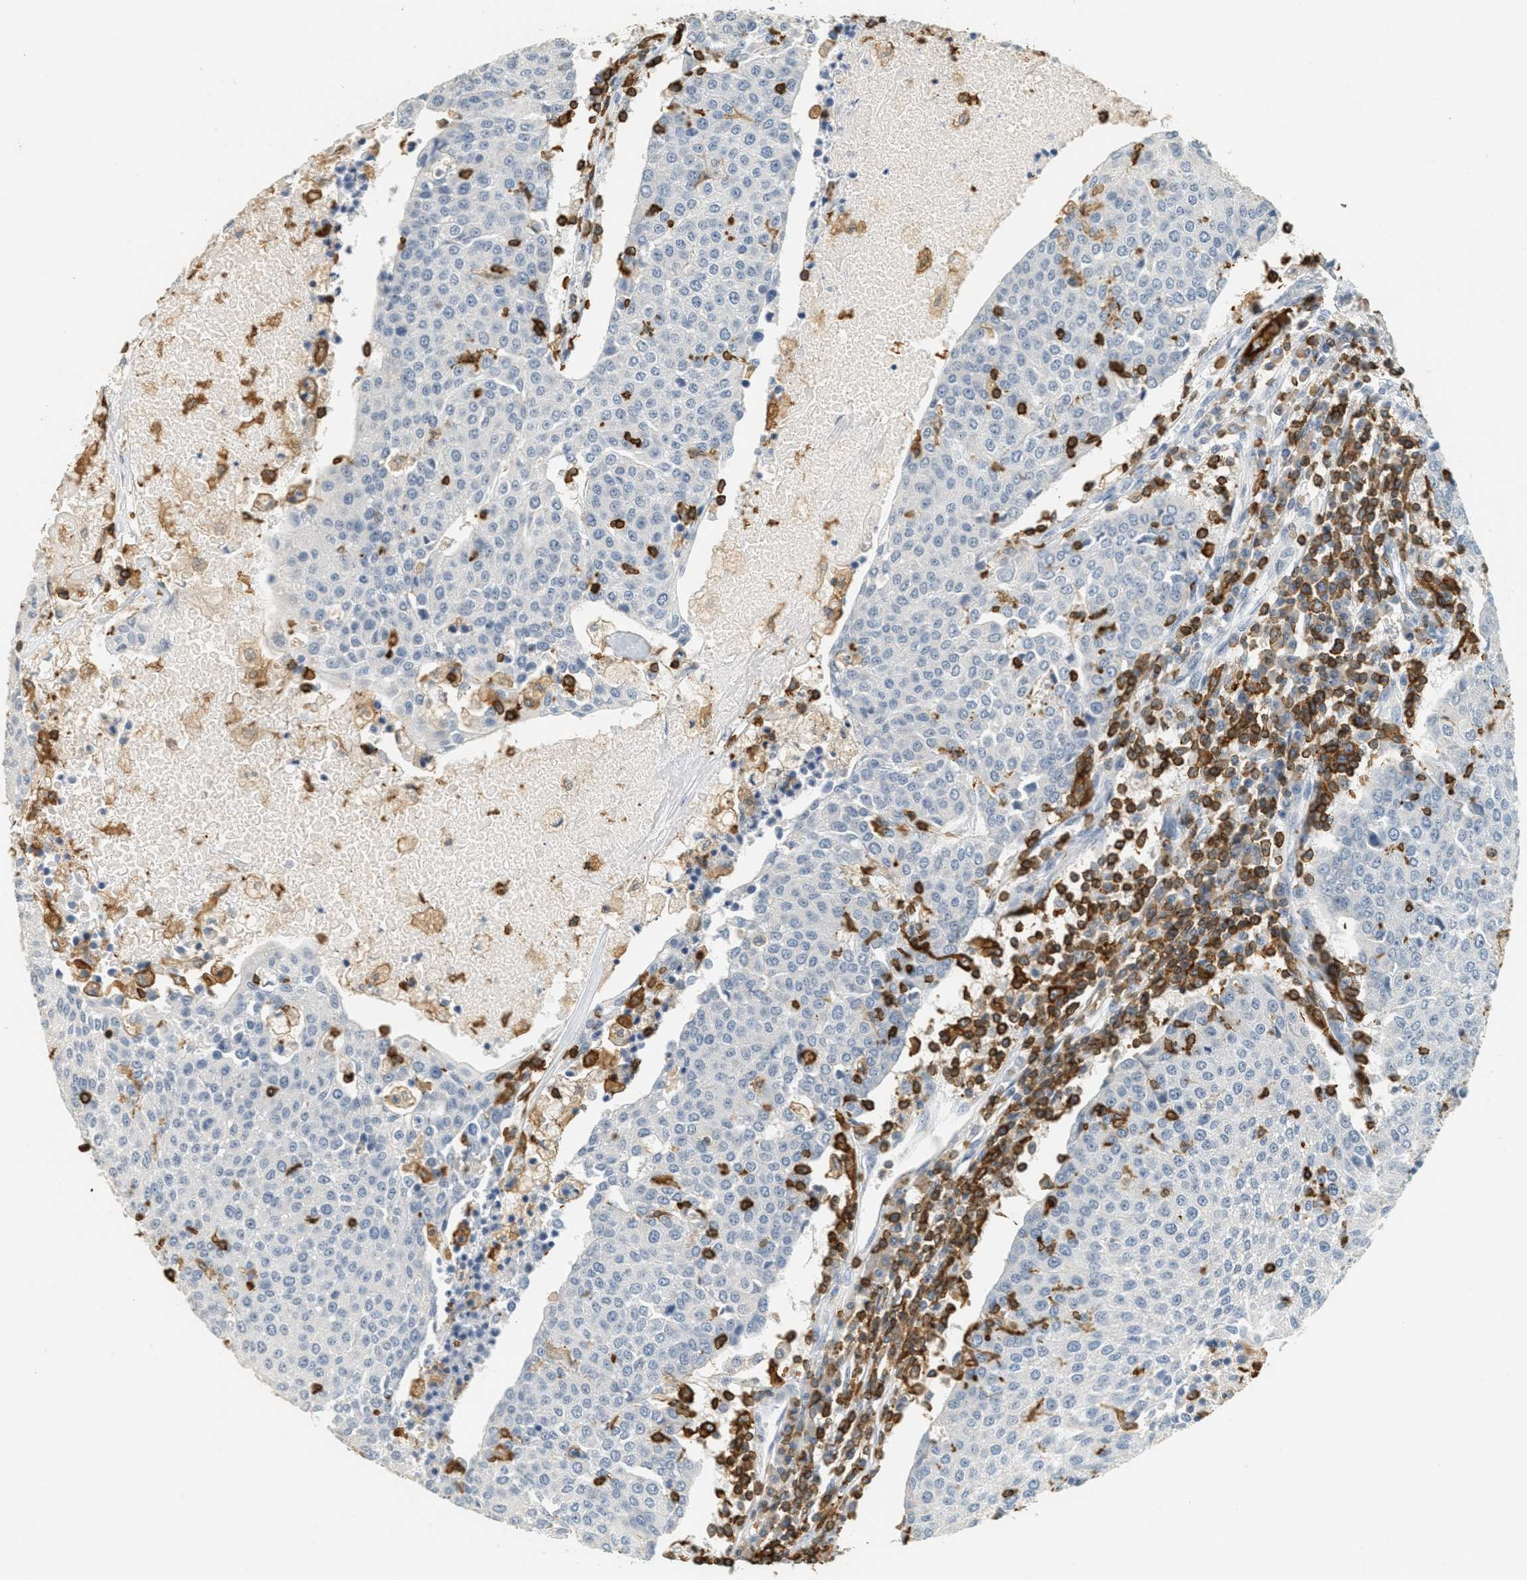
{"staining": {"intensity": "negative", "quantity": "none", "location": "none"}, "tissue": "urothelial cancer", "cell_type": "Tumor cells", "image_type": "cancer", "snomed": [{"axis": "morphology", "description": "Urothelial carcinoma, High grade"}, {"axis": "topography", "description": "Urinary bladder"}], "caption": "This is an immunohistochemistry (IHC) photomicrograph of urothelial carcinoma (high-grade). There is no positivity in tumor cells.", "gene": "LSP1", "patient": {"sex": "female", "age": 85}}